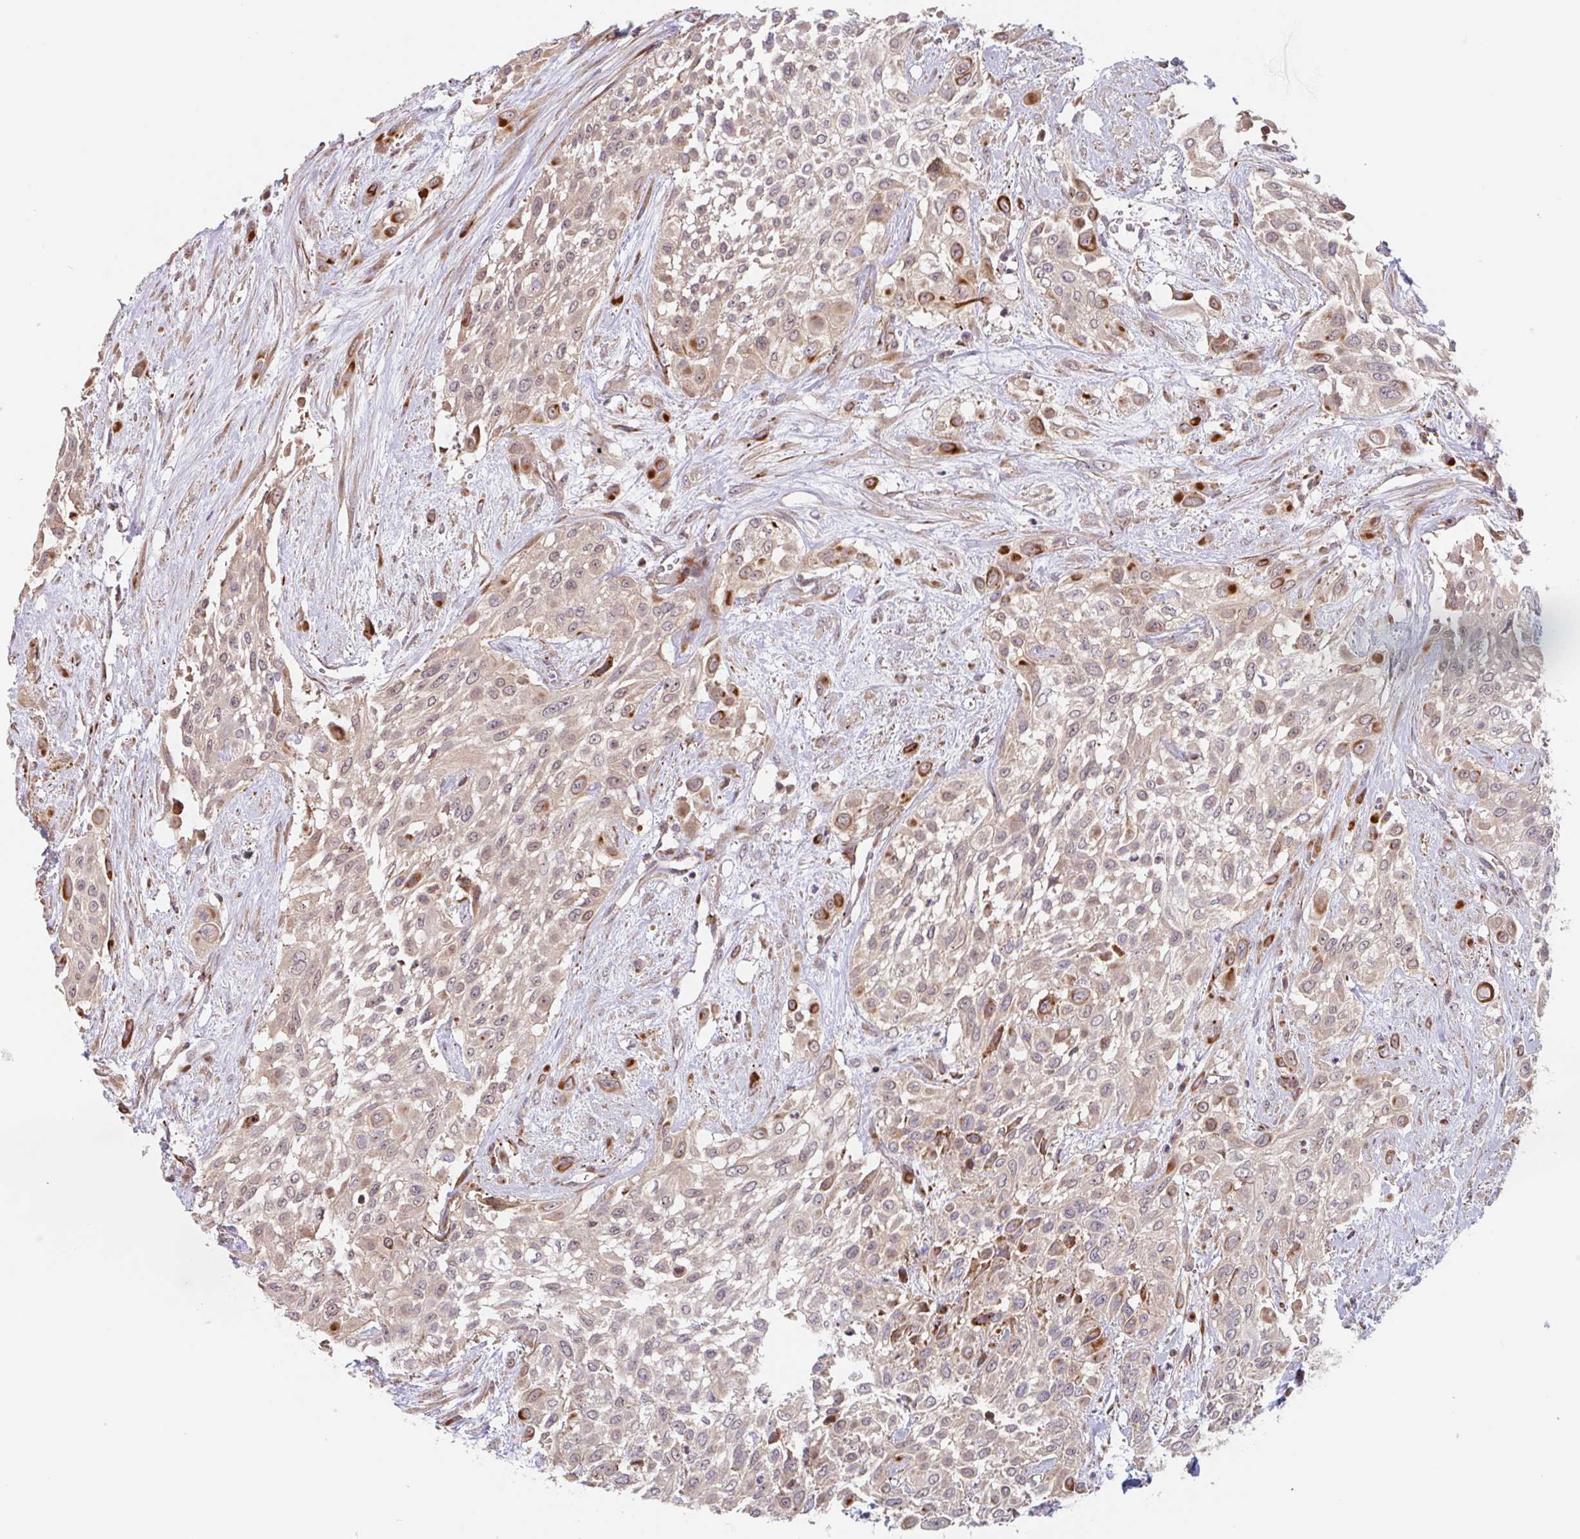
{"staining": {"intensity": "strong", "quantity": "<25%", "location": "cytoplasmic/membranous"}, "tissue": "urothelial cancer", "cell_type": "Tumor cells", "image_type": "cancer", "snomed": [{"axis": "morphology", "description": "Urothelial carcinoma, High grade"}, {"axis": "topography", "description": "Urinary bladder"}], "caption": "Immunohistochemical staining of human urothelial carcinoma (high-grade) displays strong cytoplasmic/membranous protein expression in about <25% of tumor cells. (DAB IHC with brightfield microscopy, high magnification).", "gene": "NUB1", "patient": {"sex": "male", "age": 57}}